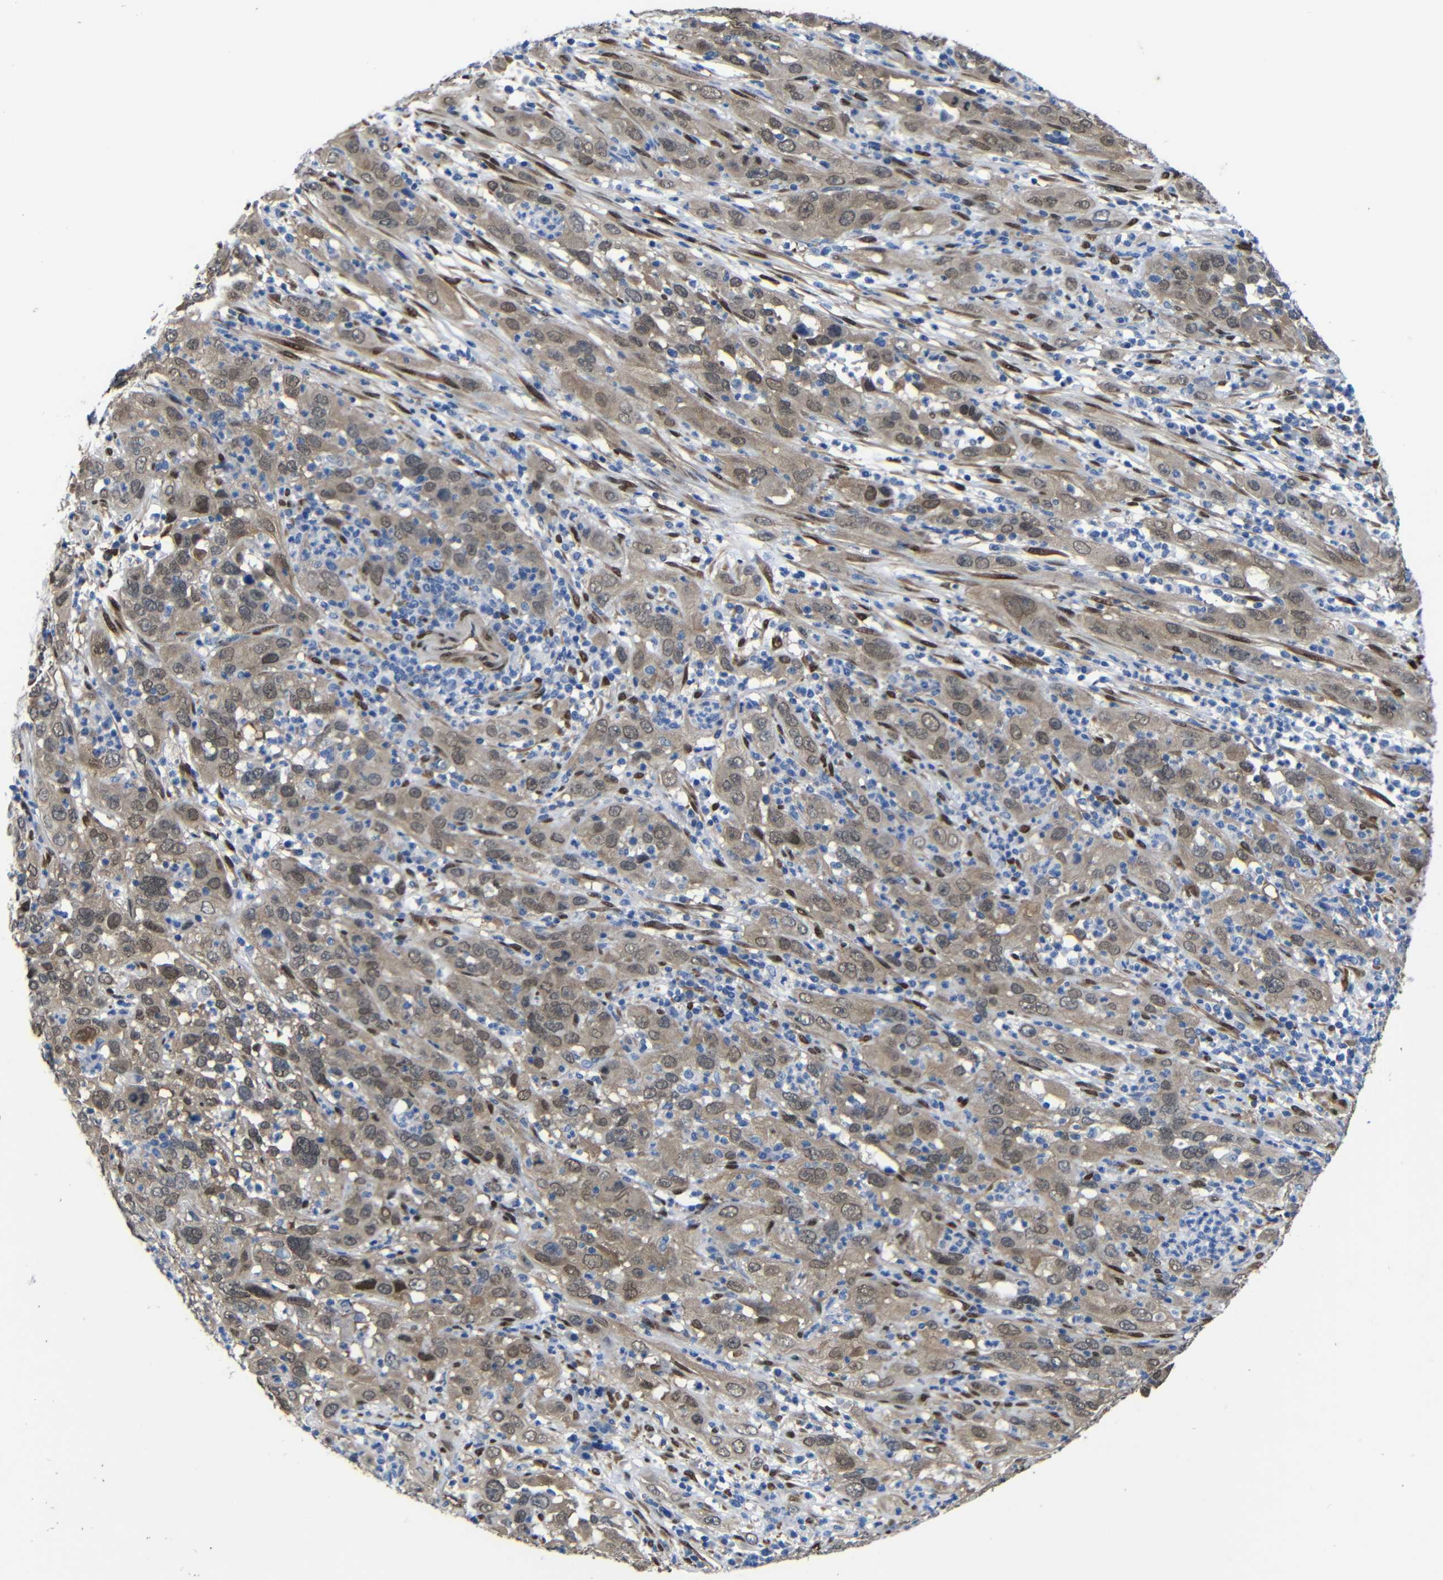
{"staining": {"intensity": "weak", "quantity": ">75%", "location": "cytoplasmic/membranous,nuclear"}, "tissue": "cervical cancer", "cell_type": "Tumor cells", "image_type": "cancer", "snomed": [{"axis": "morphology", "description": "Squamous cell carcinoma, NOS"}, {"axis": "topography", "description": "Cervix"}], "caption": "An immunohistochemistry micrograph of tumor tissue is shown. Protein staining in brown labels weak cytoplasmic/membranous and nuclear positivity in cervical cancer (squamous cell carcinoma) within tumor cells.", "gene": "YAP1", "patient": {"sex": "female", "age": 32}}